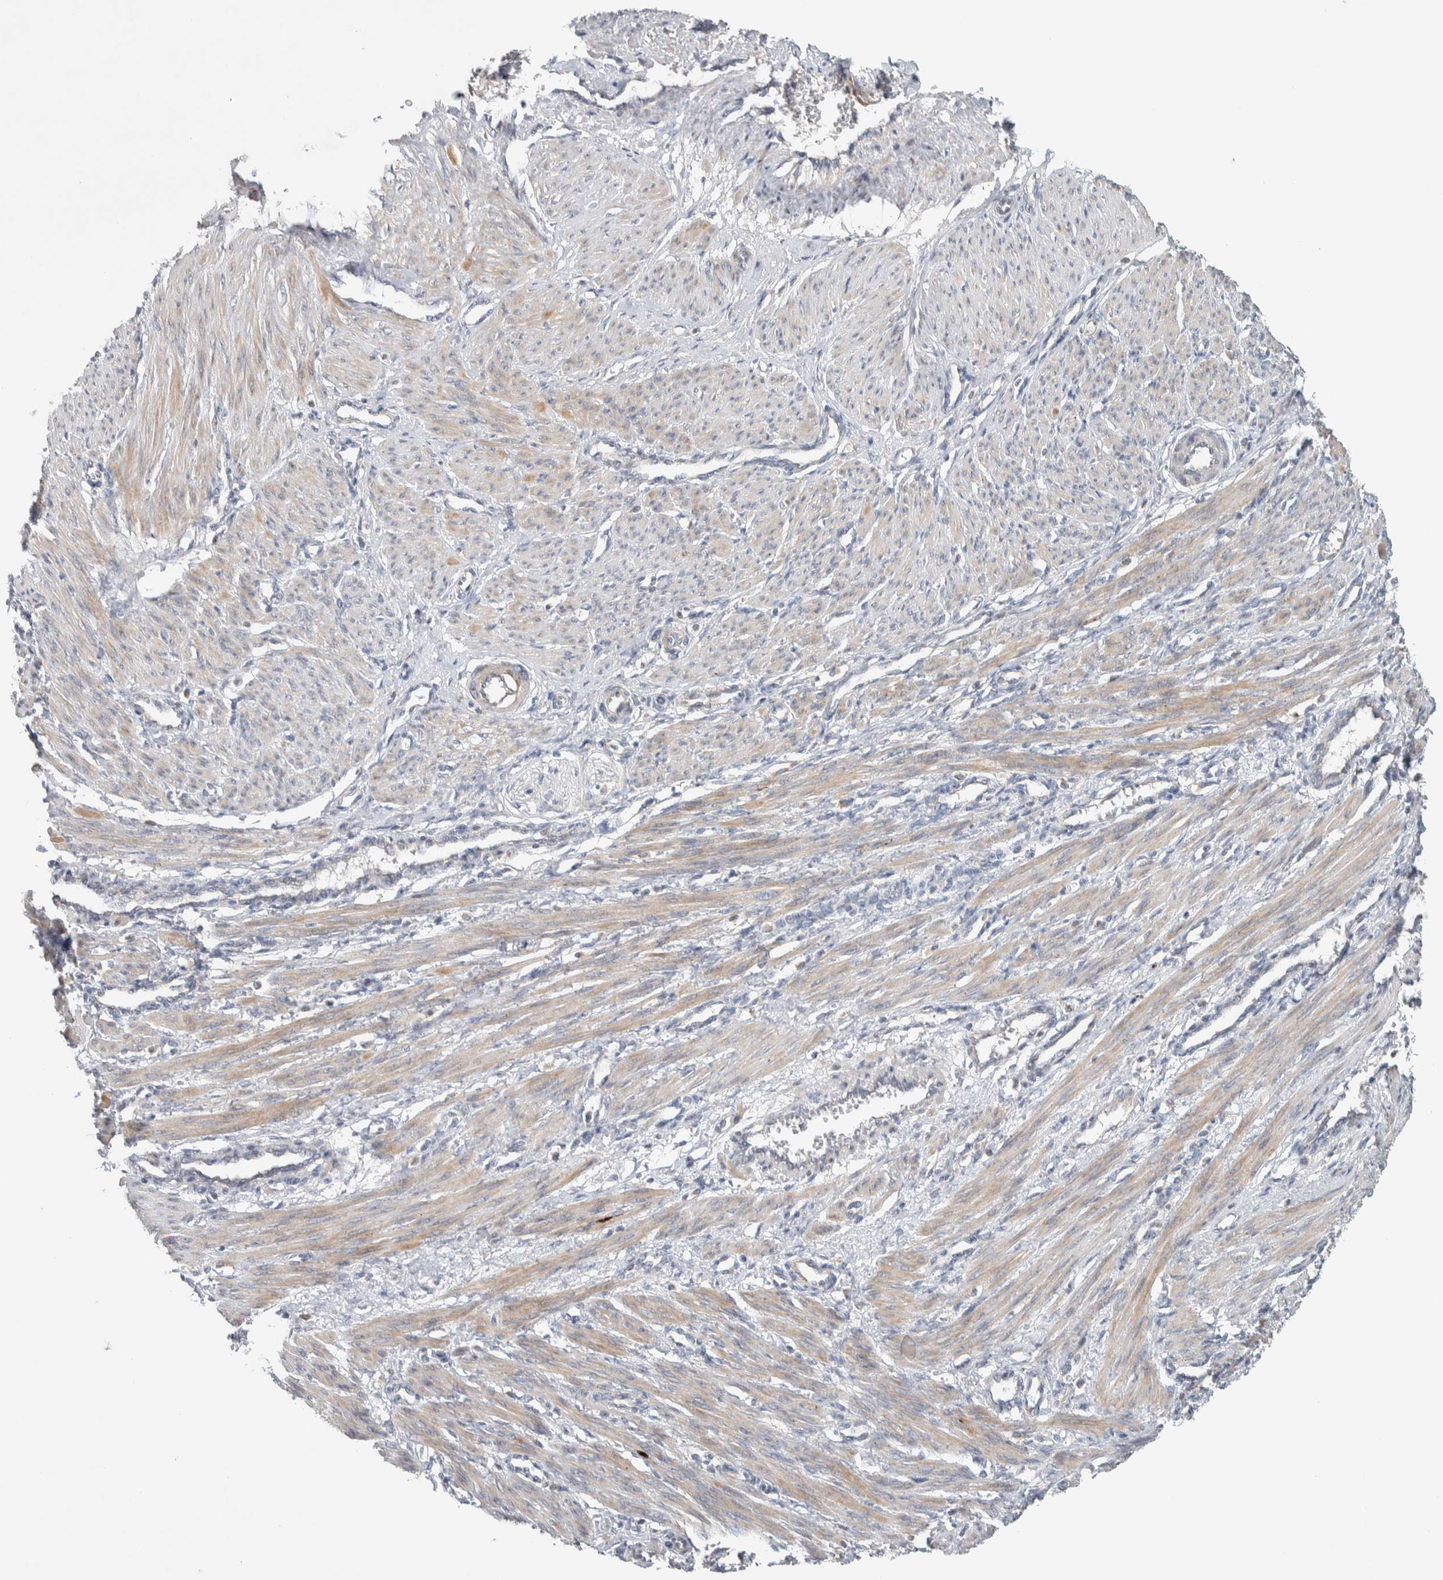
{"staining": {"intensity": "weak", "quantity": ">75%", "location": "cytoplasmic/membranous"}, "tissue": "smooth muscle", "cell_type": "Smooth muscle cells", "image_type": "normal", "snomed": [{"axis": "morphology", "description": "Normal tissue, NOS"}, {"axis": "topography", "description": "Endometrium"}], "caption": "Protein staining of normal smooth muscle demonstrates weak cytoplasmic/membranous staining in approximately >75% of smooth muscle cells.", "gene": "ADCY8", "patient": {"sex": "female", "age": 33}}